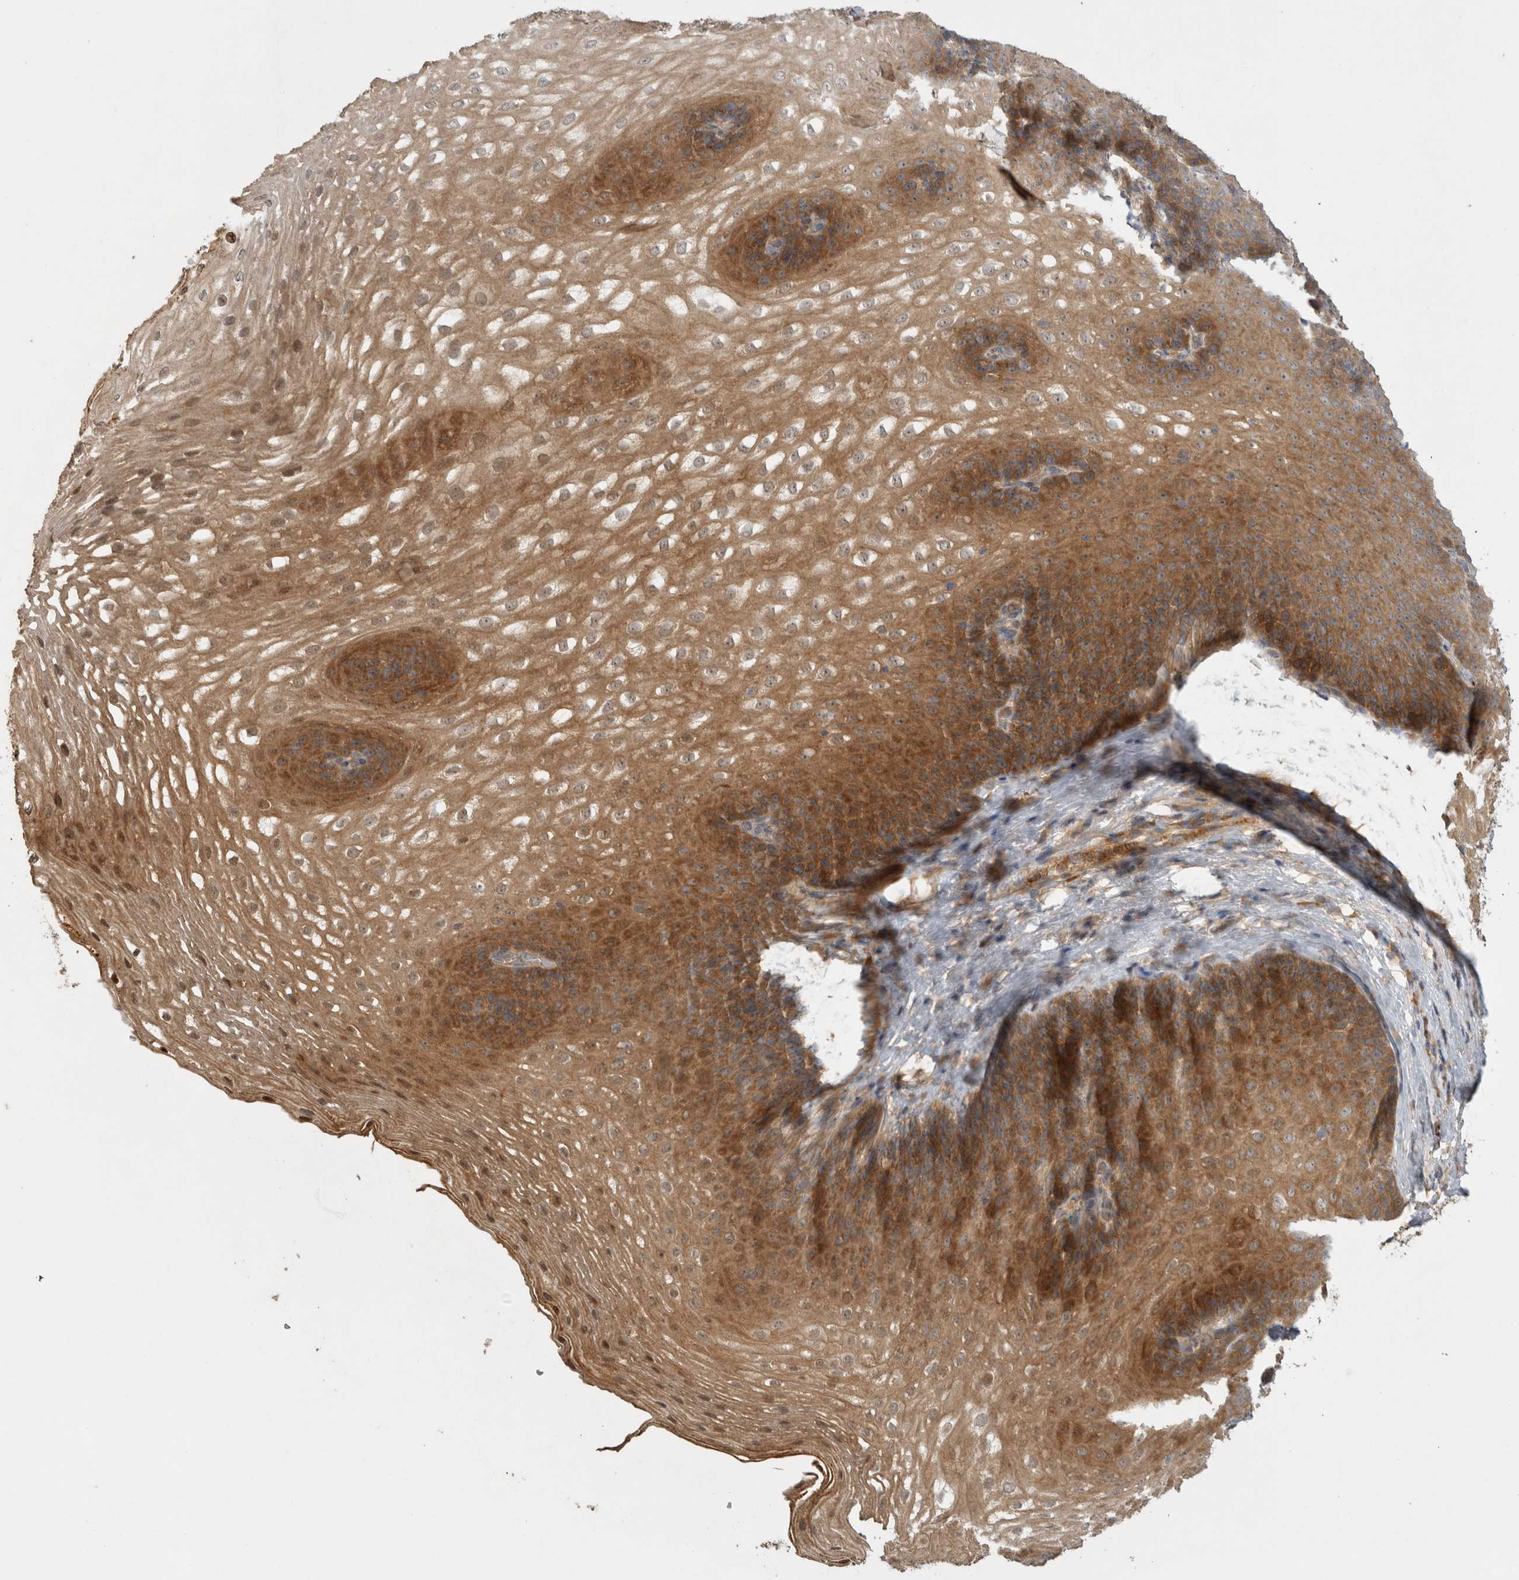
{"staining": {"intensity": "moderate", "quantity": ">75%", "location": "cytoplasmic/membranous,nuclear"}, "tissue": "esophagus", "cell_type": "Squamous epithelial cells", "image_type": "normal", "snomed": [{"axis": "morphology", "description": "Normal tissue, NOS"}, {"axis": "topography", "description": "Esophagus"}], "caption": "Immunohistochemistry (DAB) staining of benign human esophagus exhibits moderate cytoplasmic/membranous,nuclear protein expression in about >75% of squamous epithelial cells.", "gene": "VEPH1", "patient": {"sex": "female", "age": 66}}